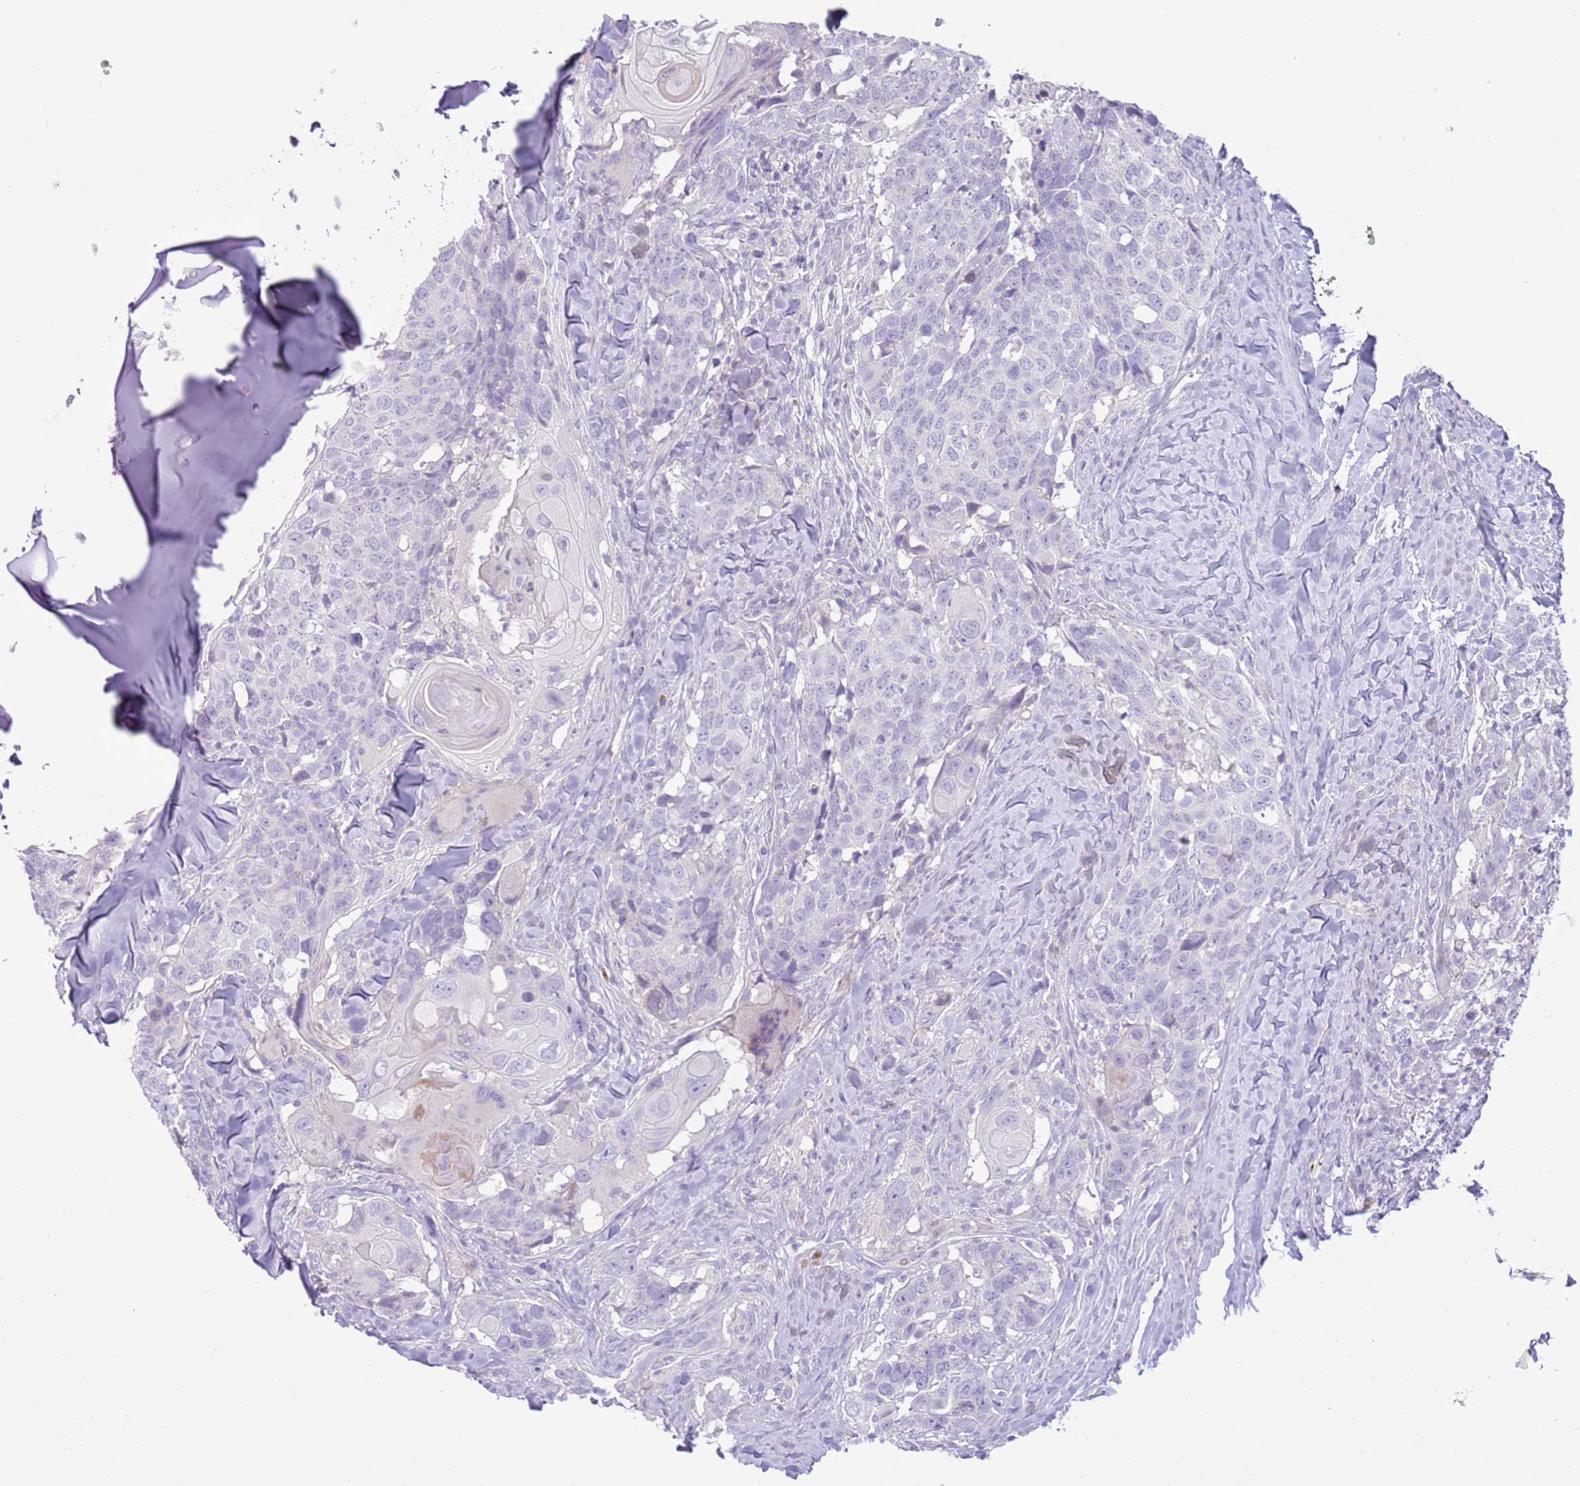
{"staining": {"intensity": "negative", "quantity": "none", "location": "none"}, "tissue": "head and neck cancer", "cell_type": "Tumor cells", "image_type": "cancer", "snomed": [{"axis": "morphology", "description": "Normal tissue, NOS"}, {"axis": "morphology", "description": "Squamous cell carcinoma, NOS"}, {"axis": "topography", "description": "Skeletal muscle"}, {"axis": "topography", "description": "Vascular tissue"}, {"axis": "topography", "description": "Peripheral nerve tissue"}, {"axis": "topography", "description": "Head-Neck"}], "caption": "High magnification brightfield microscopy of head and neck cancer stained with DAB (brown) and counterstained with hematoxylin (blue): tumor cells show no significant expression. Brightfield microscopy of IHC stained with DAB (3,3'-diaminobenzidine) (brown) and hematoxylin (blue), captured at high magnification.", "gene": "ZNF239", "patient": {"sex": "male", "age": 66}}